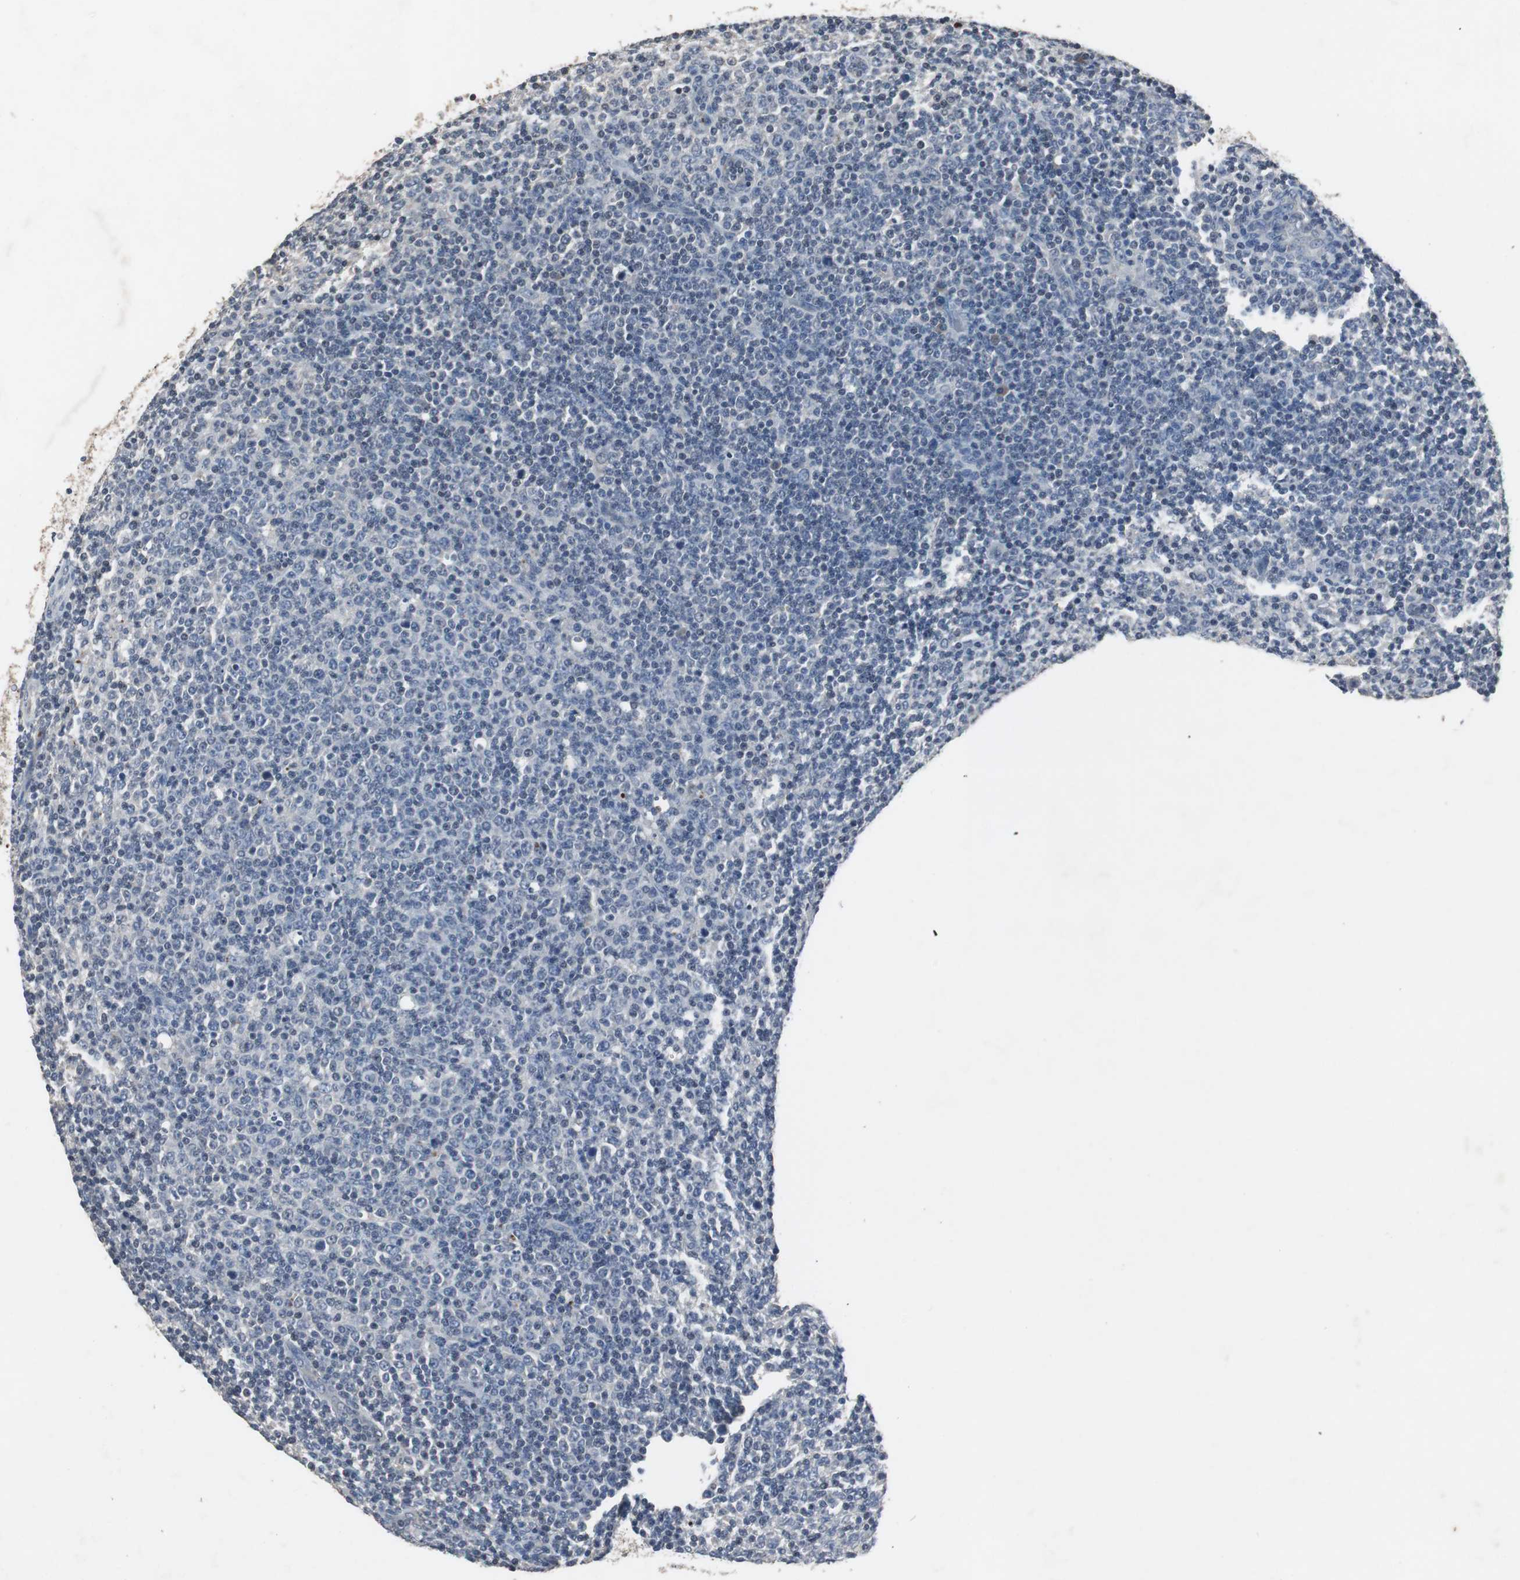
{"staining": {"intensity": "weak", "quantity": "<25%", "location": "cytoplasmic/membranous,nuclear"}, "tissue": "lymphoma", "cell_type": "Tumor cells", "image_type": "cancer", "snomed": [{"axis": "morphology", "description": "Malignant lymphoma, non-Hodgkin's type, Low grade"}, {"axis": "topography", "description": "Lymph node"}], "caption": "Immunohistochemistry (IHC) micrograph of malignant lymphoma, non-Hodgkin's type (low-grade) stained for a protein (brown), which reveals no expression in tumor cells.", "gene": "ADNP2", "patient": {"sex": "male", "age": 70}}